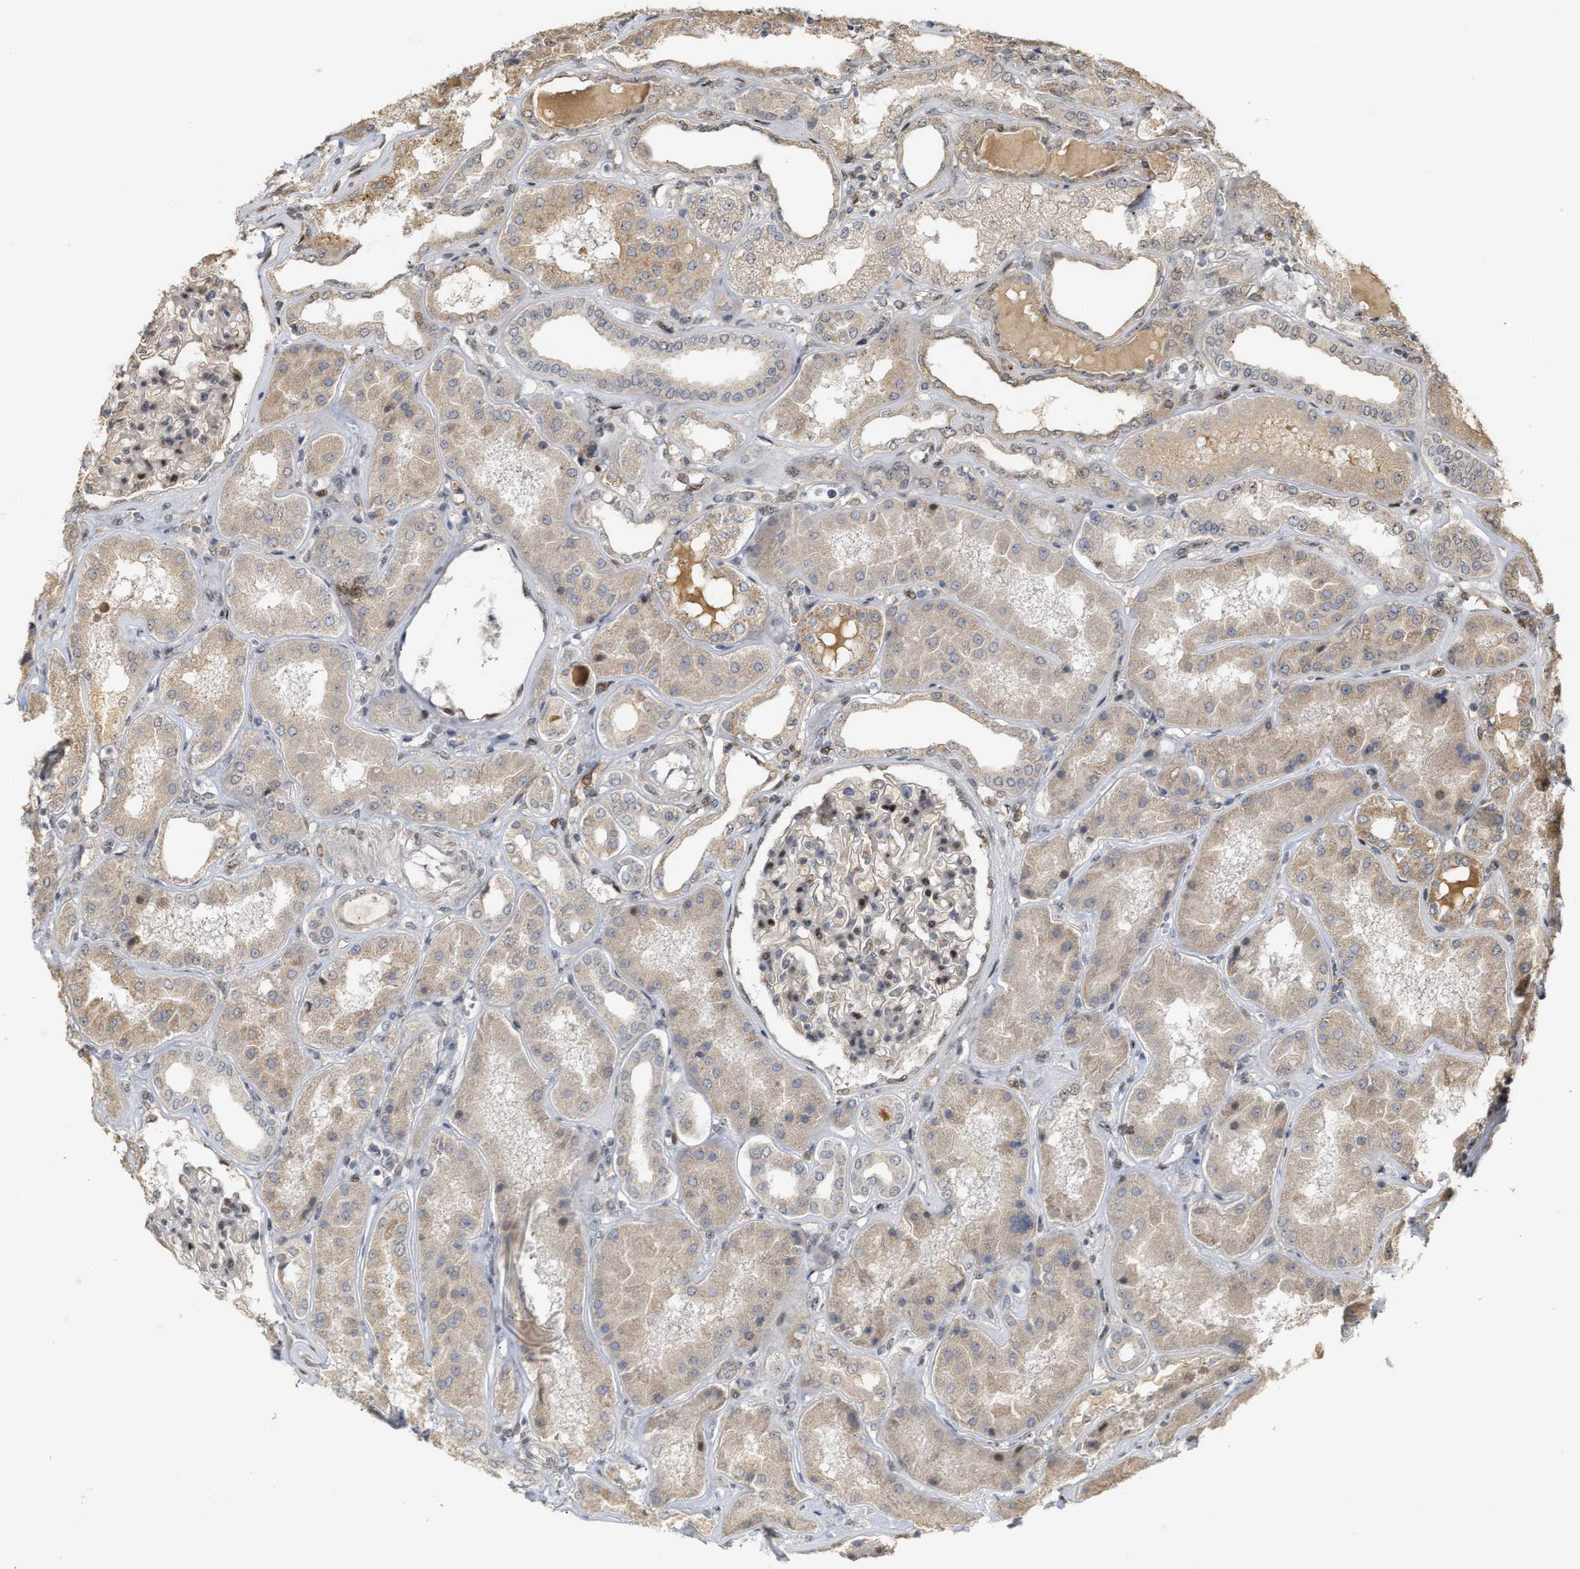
{"staining": {"intensity": "strong", "quantity": "25%-75%", "location": "nuclear"}, "tissue": "kidney", "cell_type": "Cells in glomeruli", "image_type": "normal", "snomed": [{"axis": "morphology", "description": "Normal tissue, NOS"}, {"axis": "topography", "description": "Kidney"}], "caption": "Immunohistochemistry photomicrograph of benign kidney: kidney stained using IHC reveals high levels of strong protein expression localized specifically in the nuclear of cells in glomeruli, appearing as a nuclear brown color.", "gene": "ZFAND5", "patient": {"sex": "female", "age": 56}}